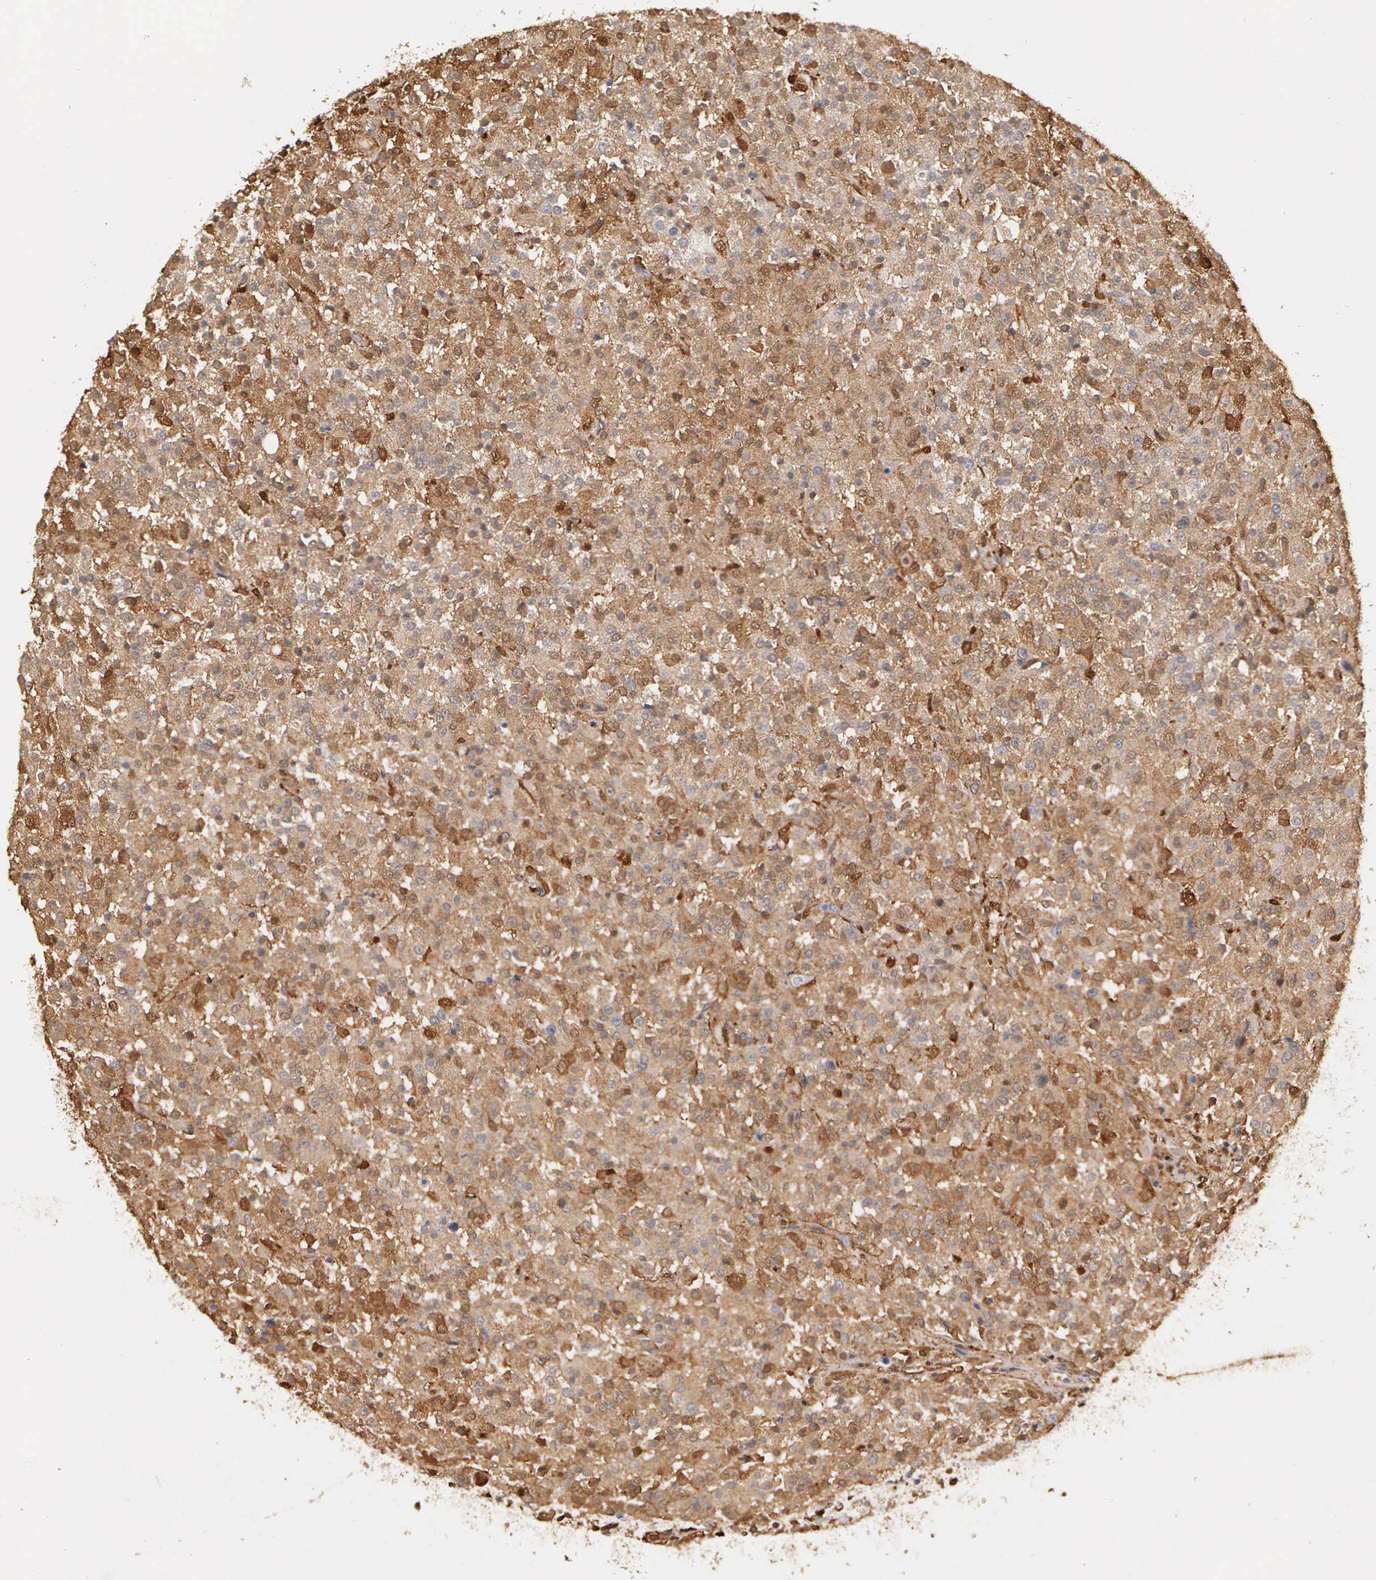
{"staining": {"intensity": "moderate", "quantity": ">75%", "location": "cytoplasmic/membranous"}, "tissue": "testis cancer", "cell_type": "Tumor cells", "image_type": "cancer", "snomed": [{"axis": "morphology", "description": "Seminoma, NOS"}, {"axis": "topography", "description": "Testis"}], "caption": "Testis seminoma stained for a protein reveals moderate cytoplasmic/membranous positivity in tumor cells.", "gene": "LGALS1", "patient": {"sex": "male", "age": 59}}